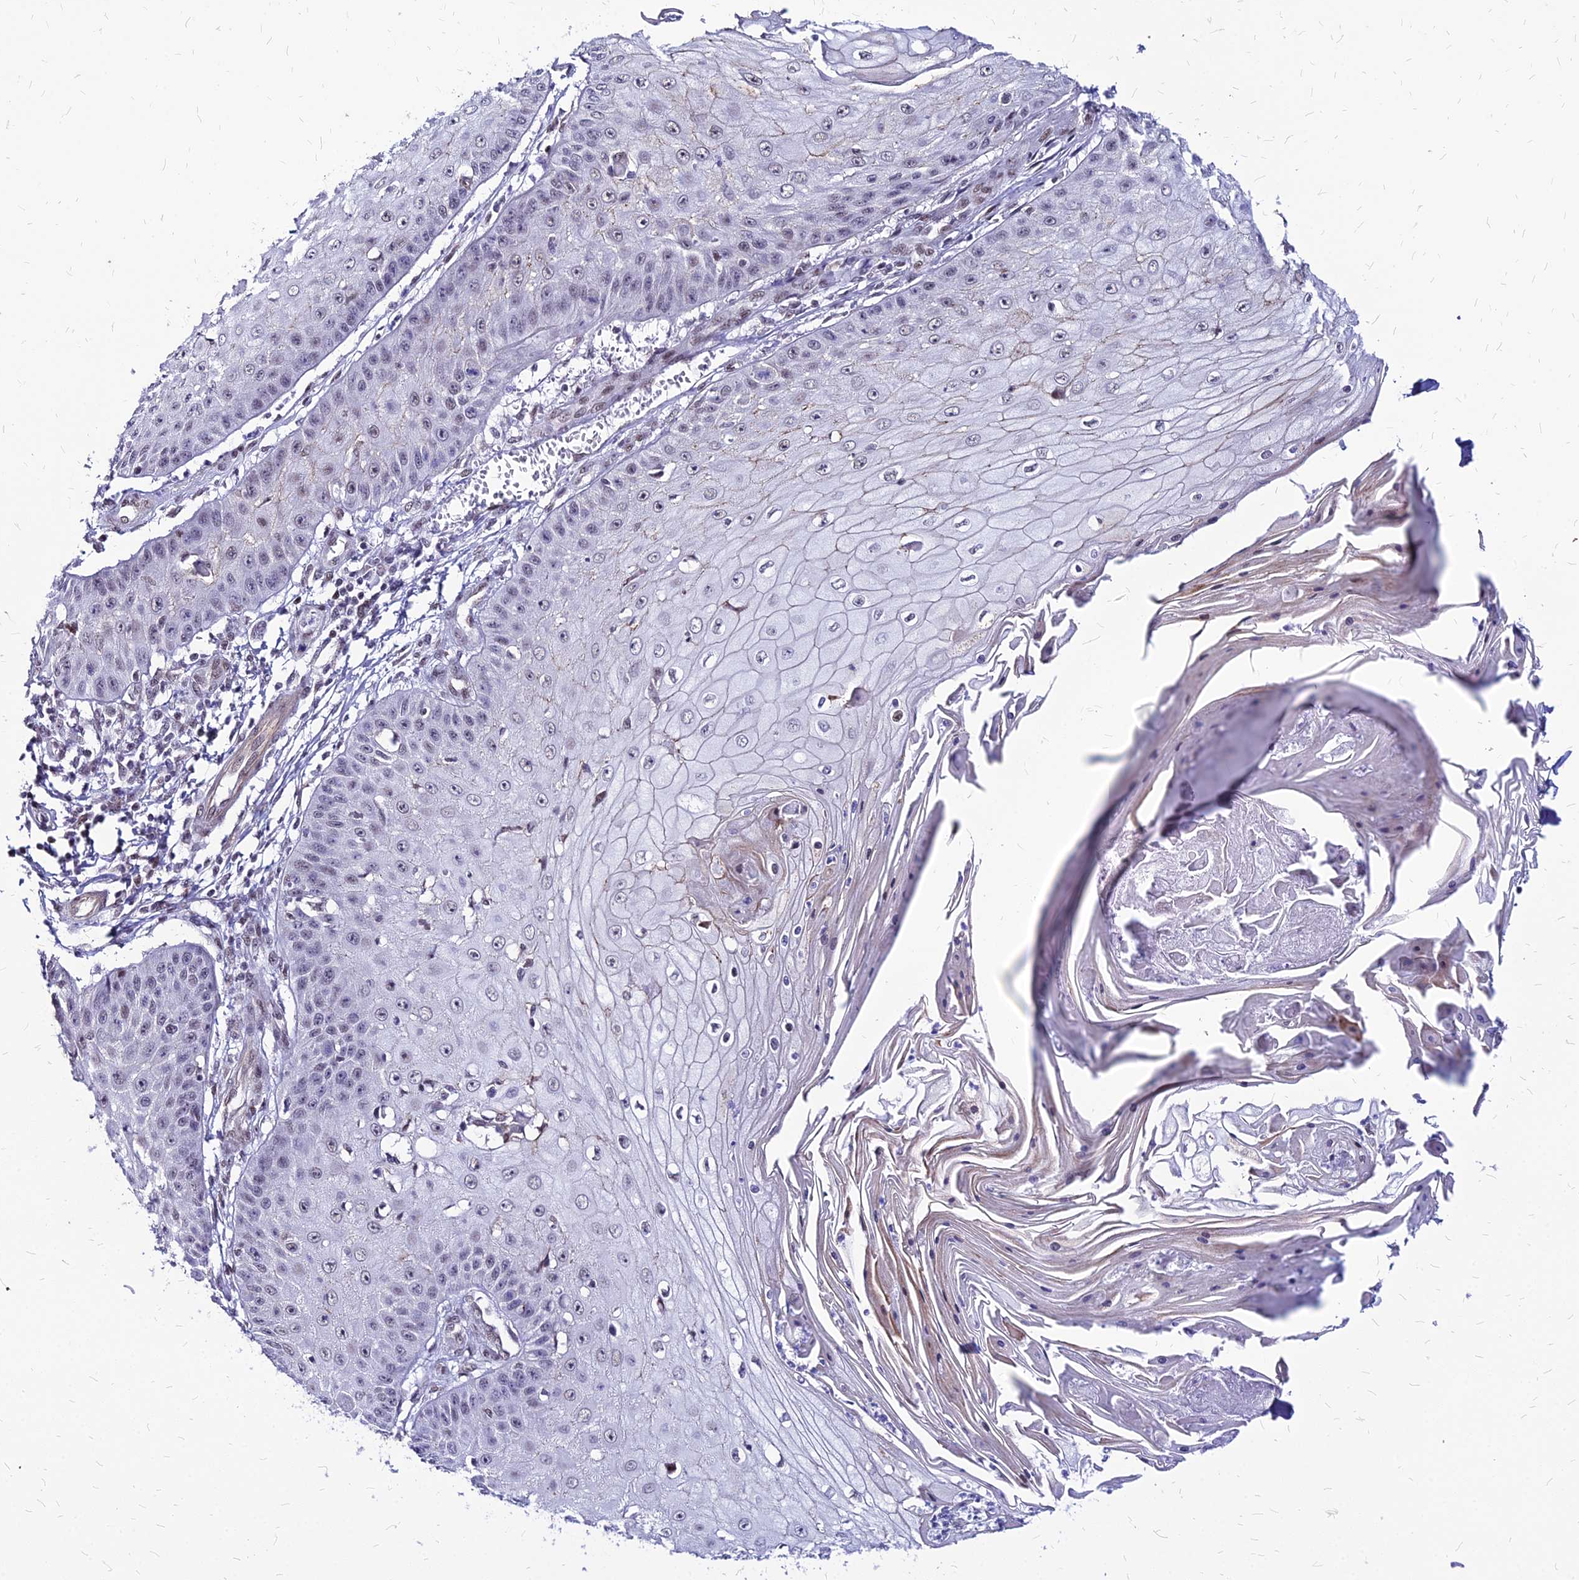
{"staining": {"intensity": "negative", "quantity": "none", "location": "none"}, "tissue": "skin cancer", "cell_type": "Tumor cells", "image_type": "cancer", "snomed": [{"axis": "morphology", "description": "Squamous cell carcinoma, NOS"}, {"axis": "topography", "description": "Skin"}], "caption": "Tumor cells show no significant expression in skin cancer. The staining is performed using DAB (3,3'-diaminobenzidine) brown chromogen with nuclei counter-stained in using hematoxylin.", "gene": "FDX2", "patient": {"sex": "male", "age": 70}}